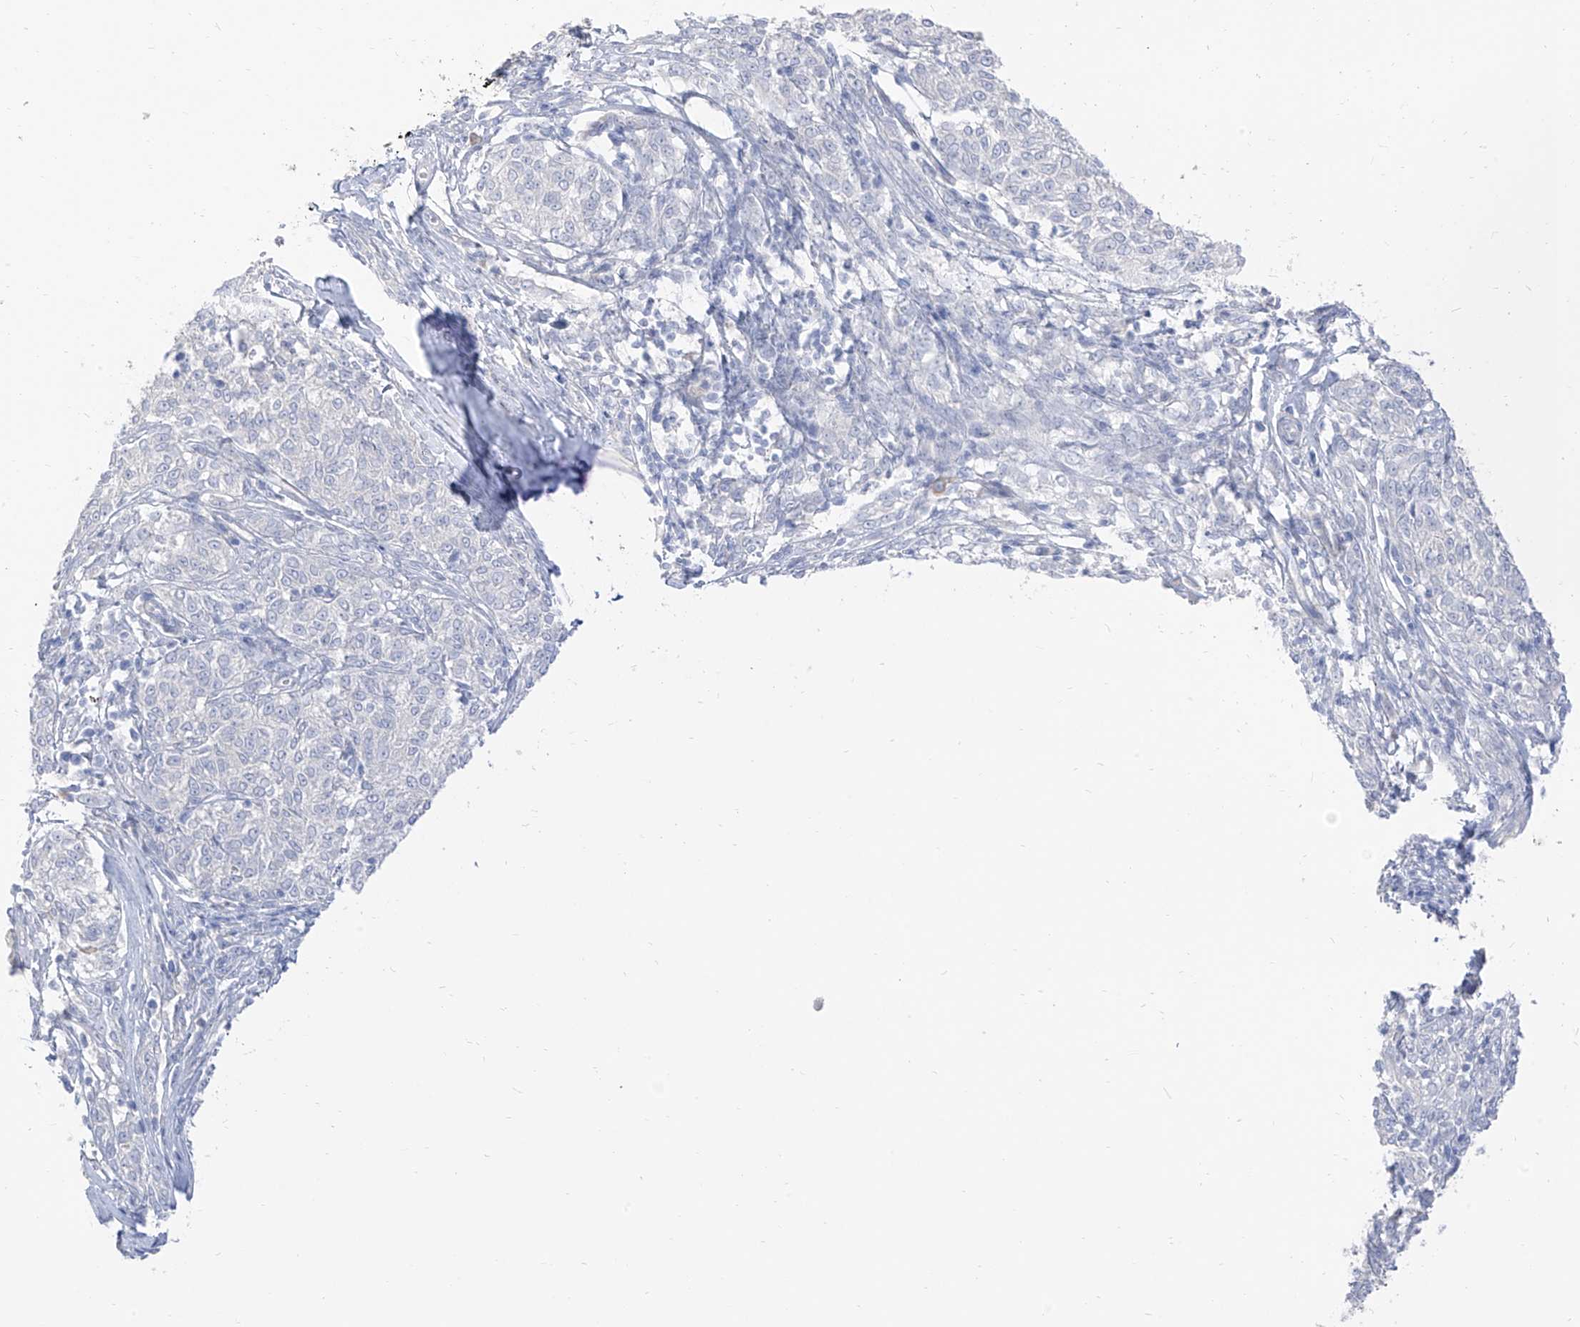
{"staining": {"intensity": "negative", "quantity": "none", "location": "none"}, "tissue": "melanoma", "cell_type": "Tumor cells", "image_type": "cancer", "snomed": [{"axis": "morphology", "description": "Malignant melanoma, NOS"}, {"axis": "topography", "description": "Skin"}], "caption": "Immunohistochemical staining of human melanoma reveals no significant positivity in tumor cells.", "gene": "ARHGEF40", "patient": {"sex": "female", "age": 72}}